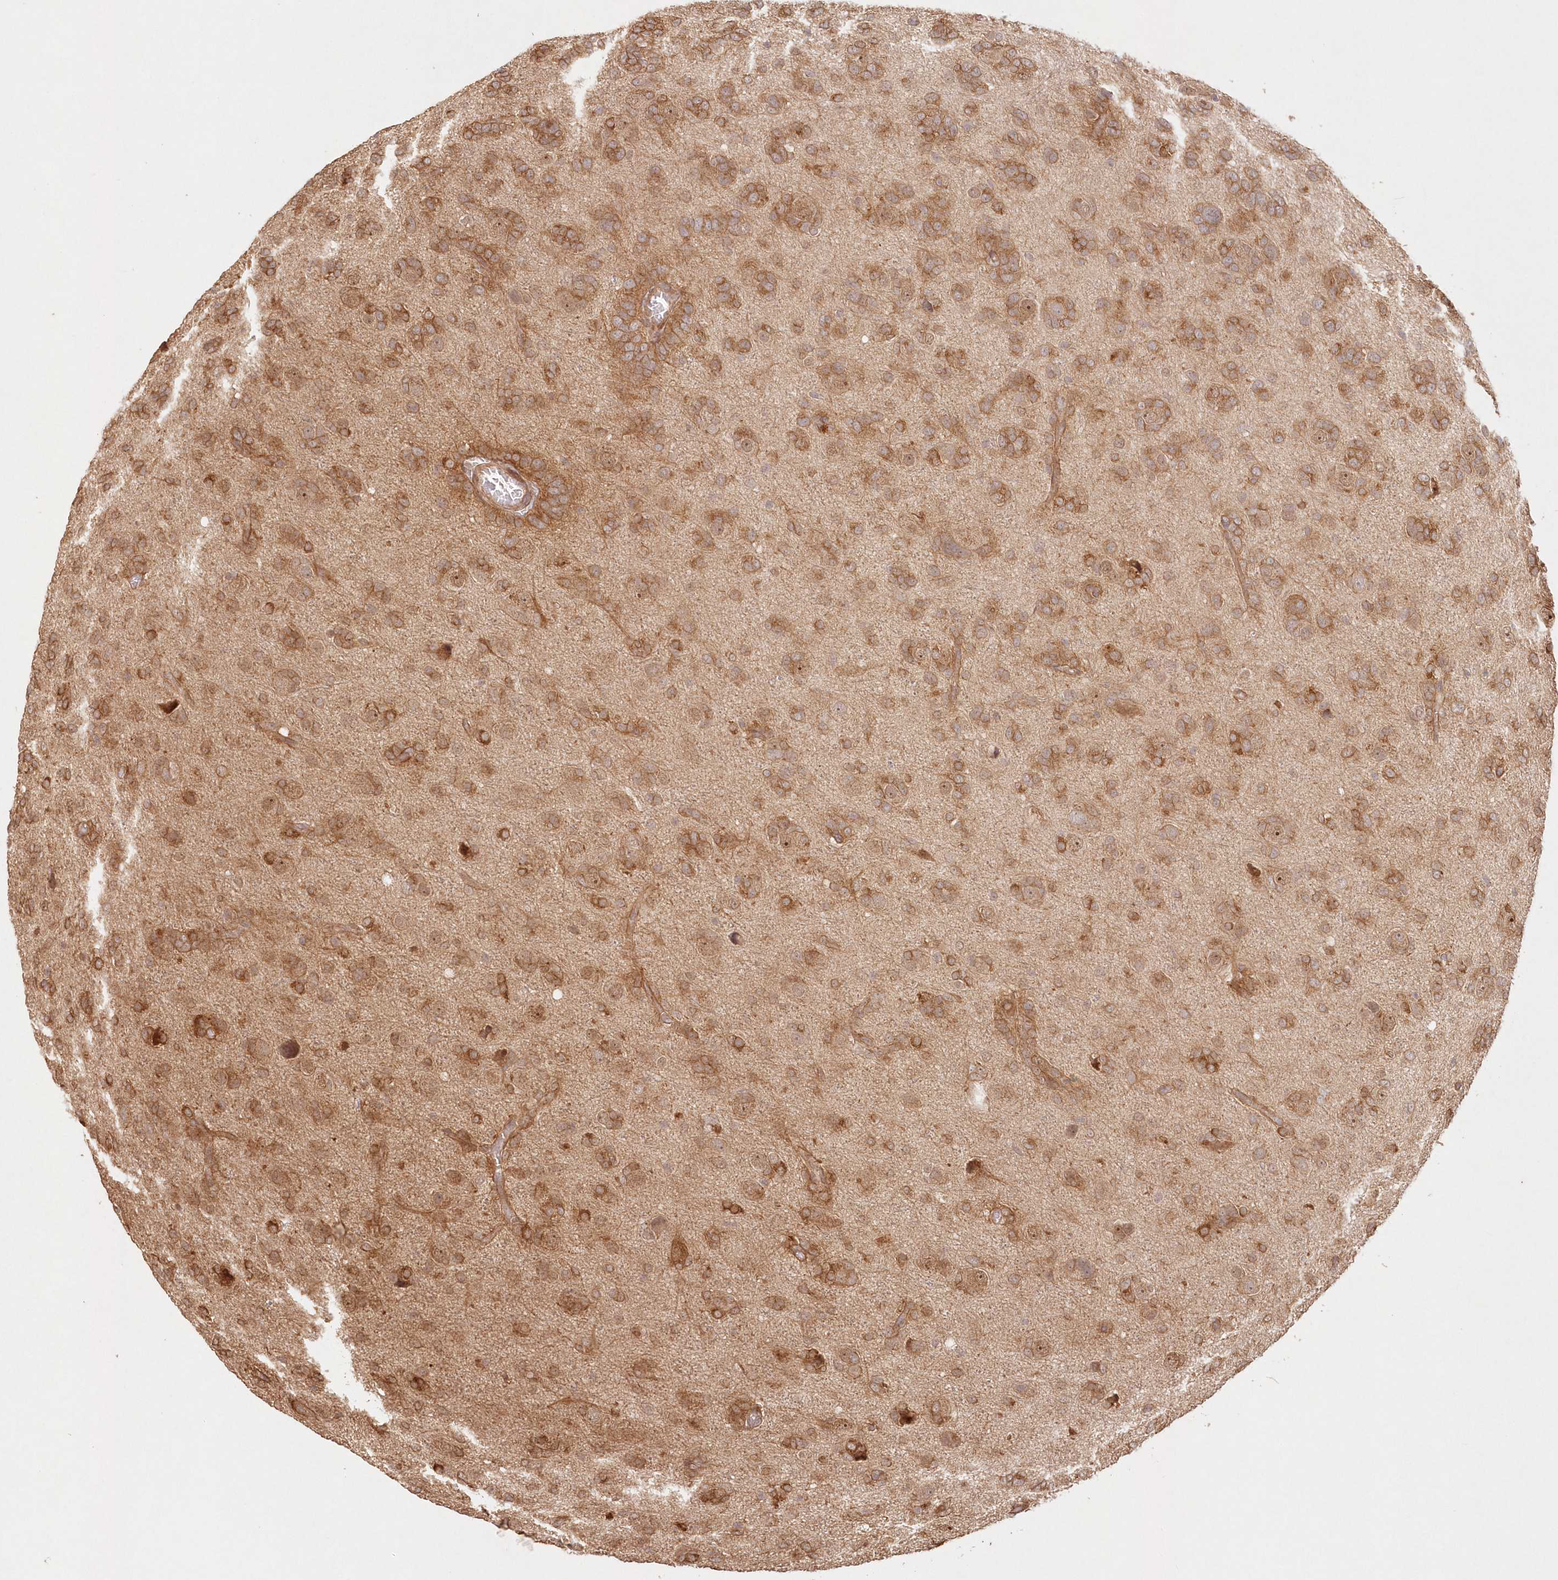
{"staining": {"intensity": "moderate", "quantity": ">75%", "location": "cytoplasmic/membranous"}, "tissue": "glioma", "cell_type": "Tumor cells", "image_type": "cancer", "snomed": [{"axis": "morphology", "description": "Glioma, malignant, High grade"}, {"axis": "topography", "description": "Brain"}], "caption": "A photomicrograph showing moderate cytoplasmic/membranous positivity in about >75% of tumor cells in malignant glioma (high-grade), as visualized by brown immunohistochemical staining.", "gene": "KIAA0232", "patient": {"sex": "female", "age": 59}}